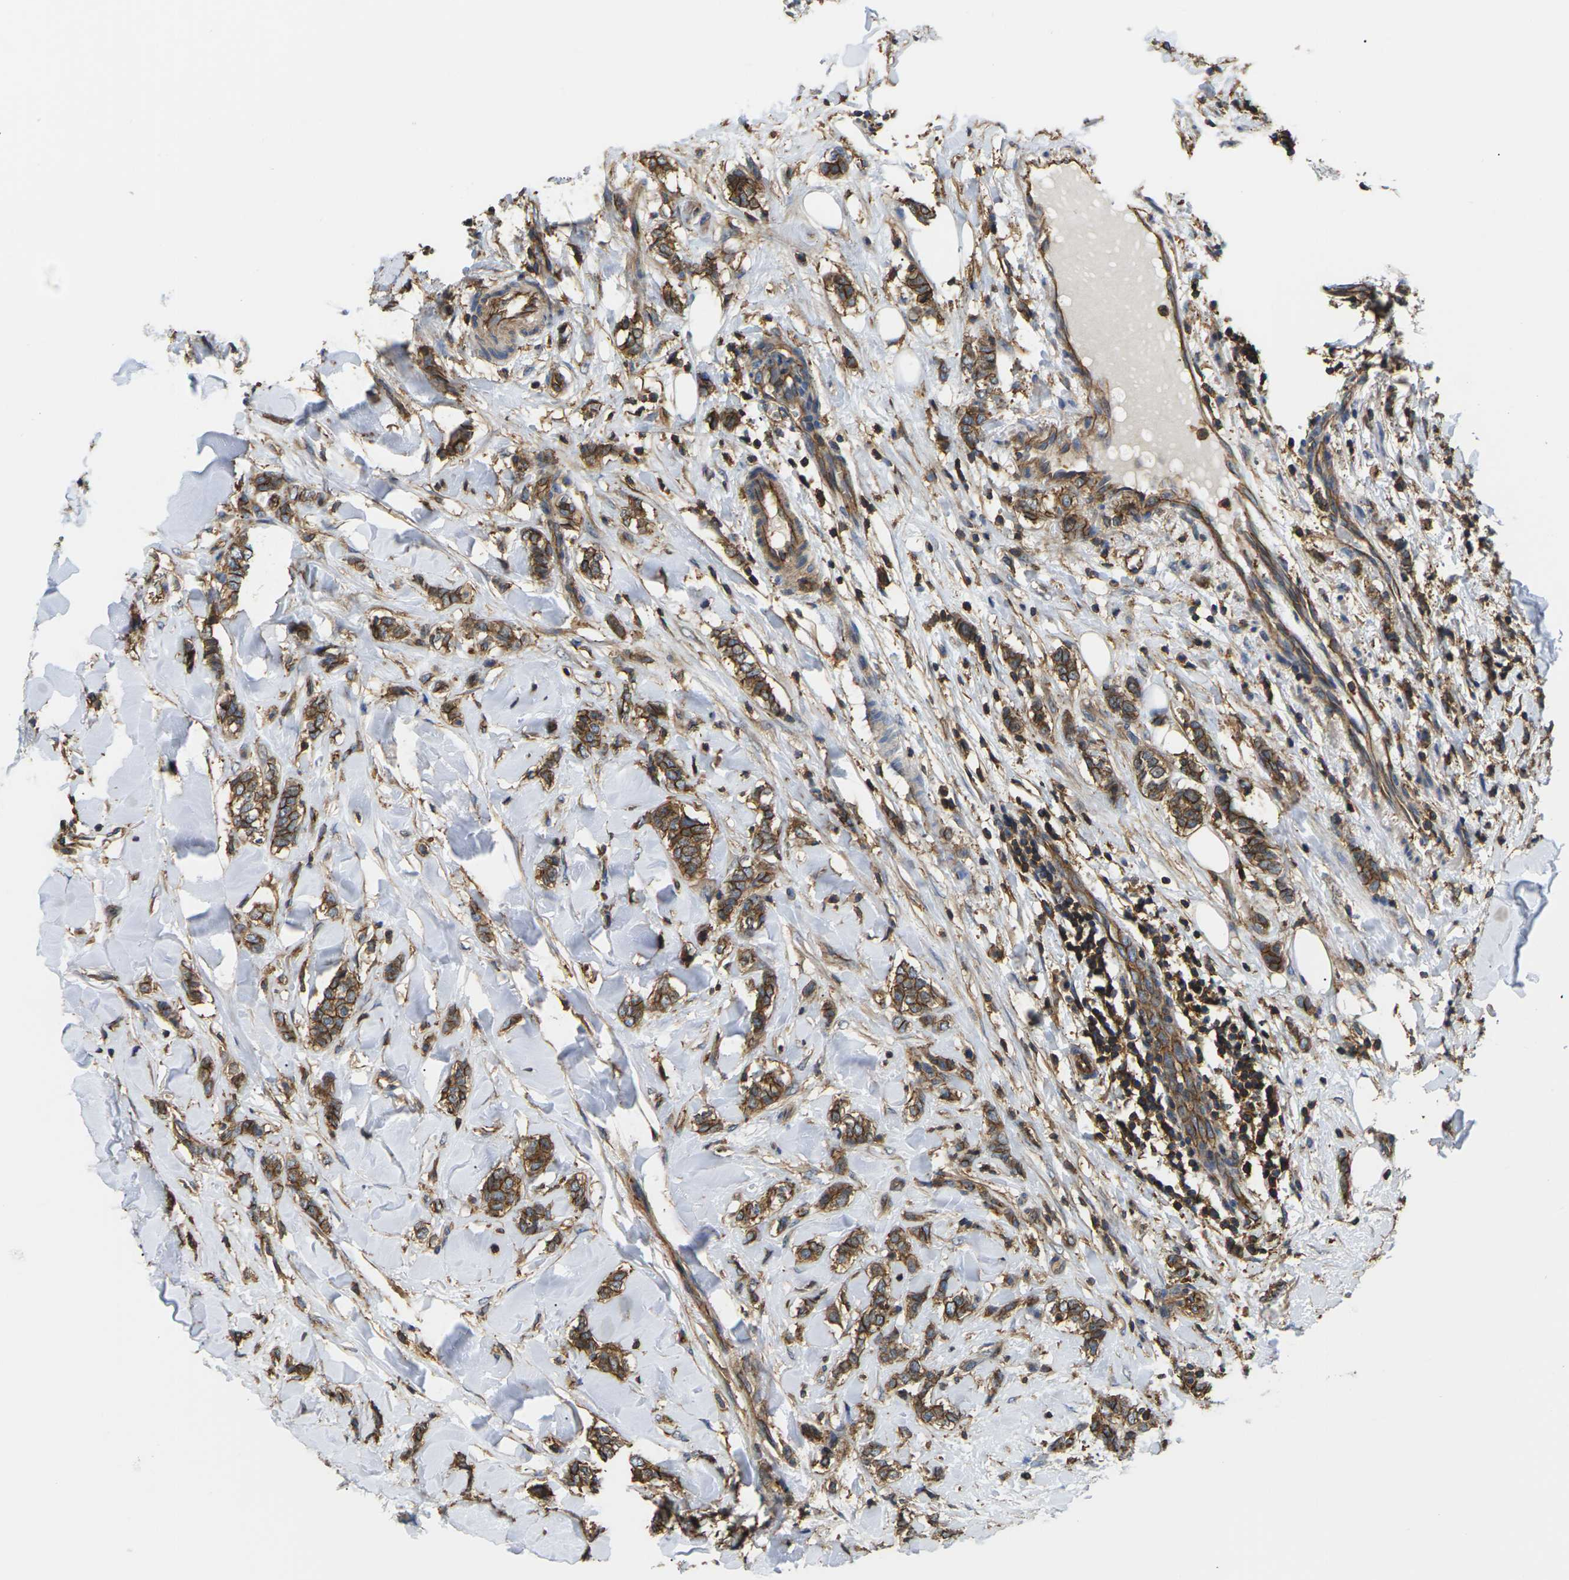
{"staining": {"intensity": "strong", "quantity": ">75%", "location": "cytoplasmic/membranous"}, "tissue": "breast cancer", "cell_type": "Tumor cells", "image_type": "cancer", "snomed": [{"axis": "morphology", "description": "Lobular carcinoma"}, {"axis": "topography", "description": "Skin"}, {"axis": "topography", "description": "Breast"}], "caption": "Breast cancer stained with DAB immunohistochemistry (IHC) reveals high levels of strong cytoplasmic/membranous positivity in approximately >75% of tumor cells.", "gene": "IQGAP1", "patient": {"sex": "female", "age": 46}}